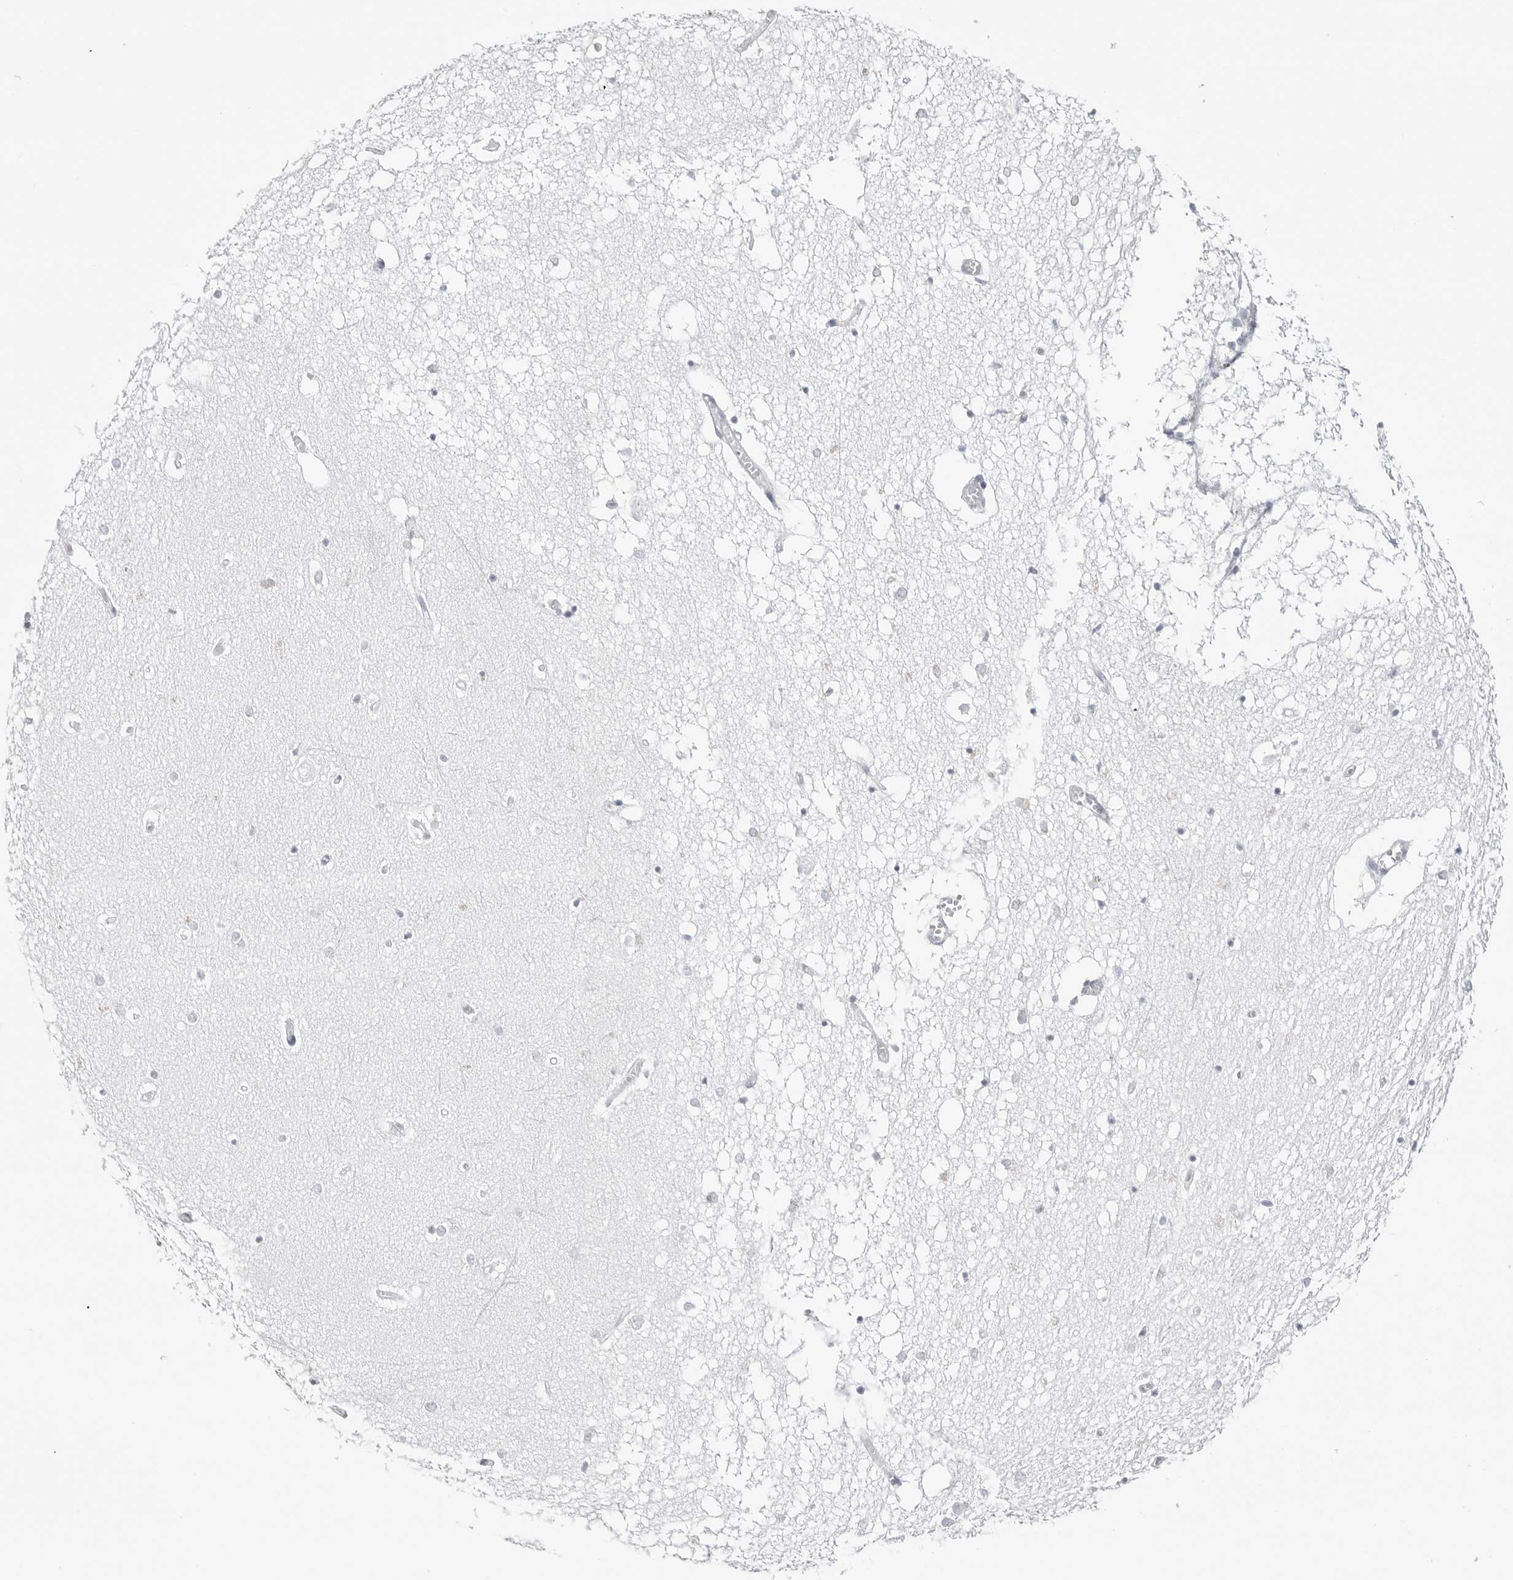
{"staining": {"intensity": "negative", "quantity": "none", "location": "none"}, "tissue": "hippocampus", "cell_type": "Glial cells", "image_type": "normal", "snomed": [{"axis": "morphology", "description": "Normal tissue, NOS"}, {"axis": "topography", "description": "Hippocampus"}], "caption": "This is an IHC image of benign human hippocampus. There is no staining in glial cells.", "gene": "PGA3", "patient": {"sex": "male", "age": 70}}